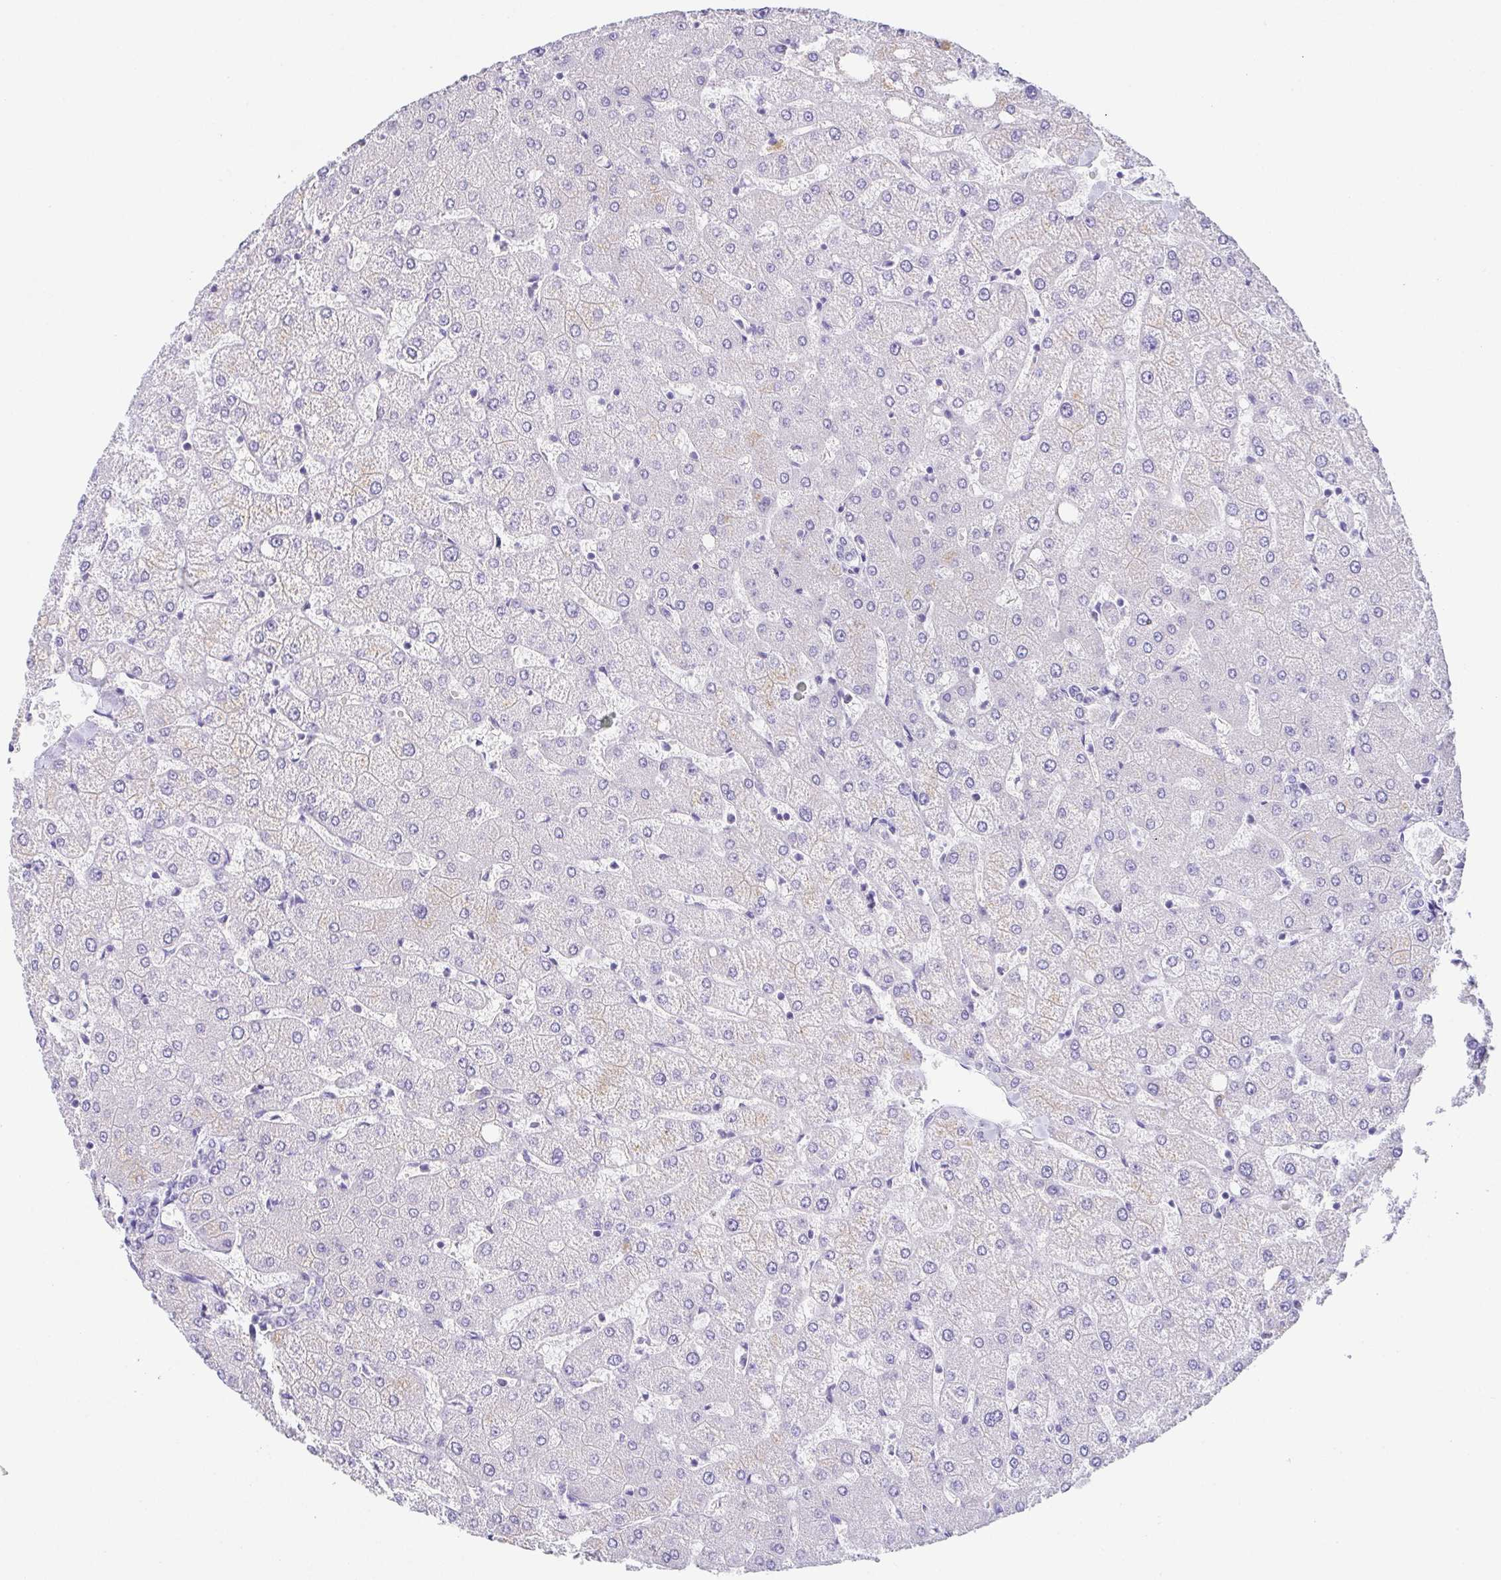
{"staining": {"intensity": "negative", "quantity": "none", "location": "none"}, "tissue": "liver", "cell_type": "Cholangiocytes", "image_type": "normal", "snomed": [{"axis": "morphology", "description": "Normal tissue, NOS"}, {"axis": "topography", "description": "Liver"}], "caption": "Immunohistochemical staining of unremarkable human liver displays no significant expression in cholangiocytes. Brightfield microscopy of immunohistochemistry (IHC) stained with DAB (3,3'-diaminobenzidine) (brown) and hematoxylin (blue), captured at high magnification.", "gene": "HAPLN2", "patient": {"sex": "female", "age": 54}}